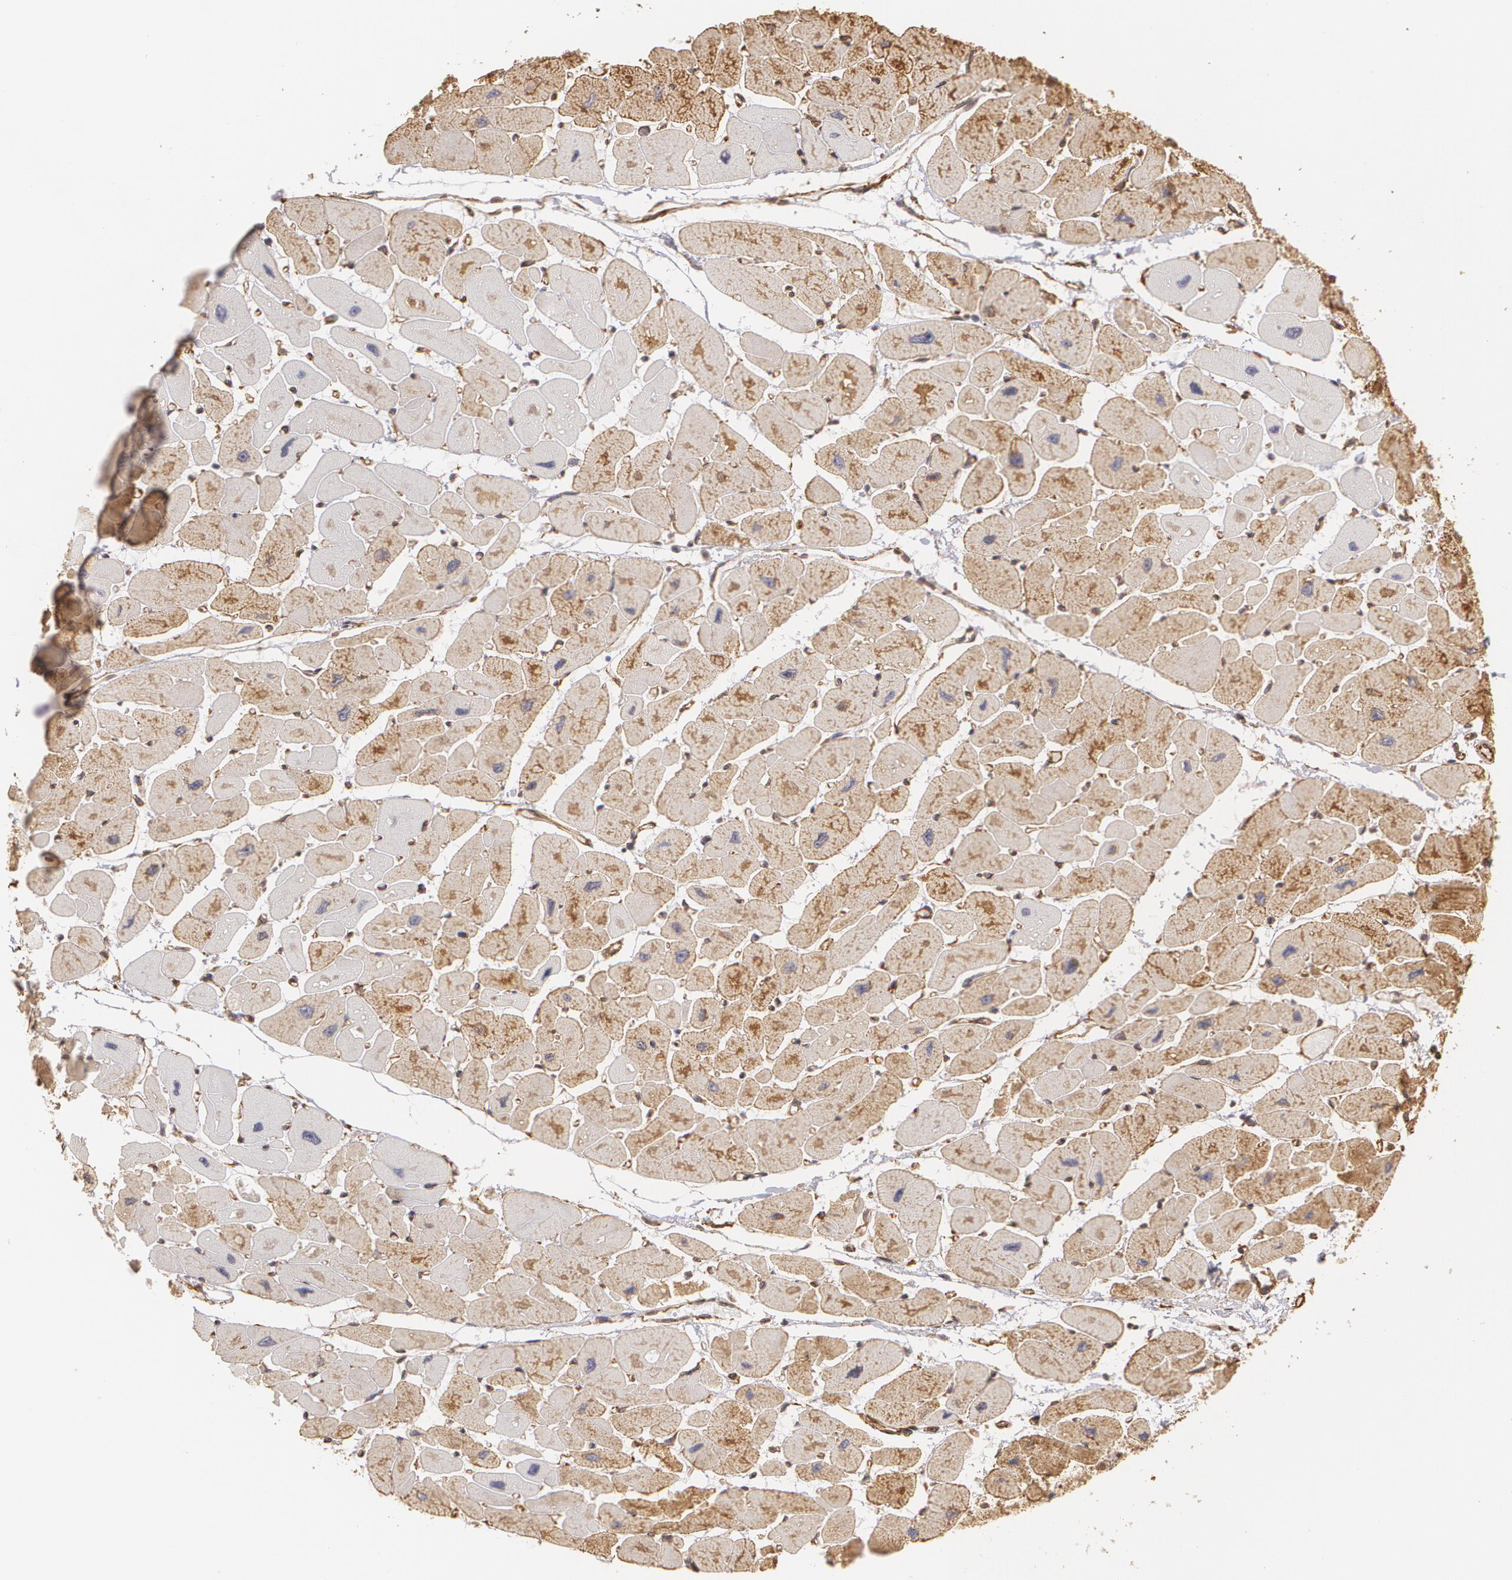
{"staining": {"intensity": "moderate", "quantity": ">75%", "location": "cytoplasmic/membranous"}, "tissue": "heart muscle", "cell_type": "Cardiomyocytes", "image_type": "normal", "snomed": [{"axis": "morphology", "description": "Normal tissue, NOS"}, {"axis": "topography", "description": "Heart"}], "caption": "Immunohistochemistry (IHC) of benign human heart muscle displays medium levels of moderate cytoplasmic/membranous positivity in approximately >75% of cardiomyocytes.", "gene": "CYB5R3", "patient": {"sex": "female", "age": 54}}